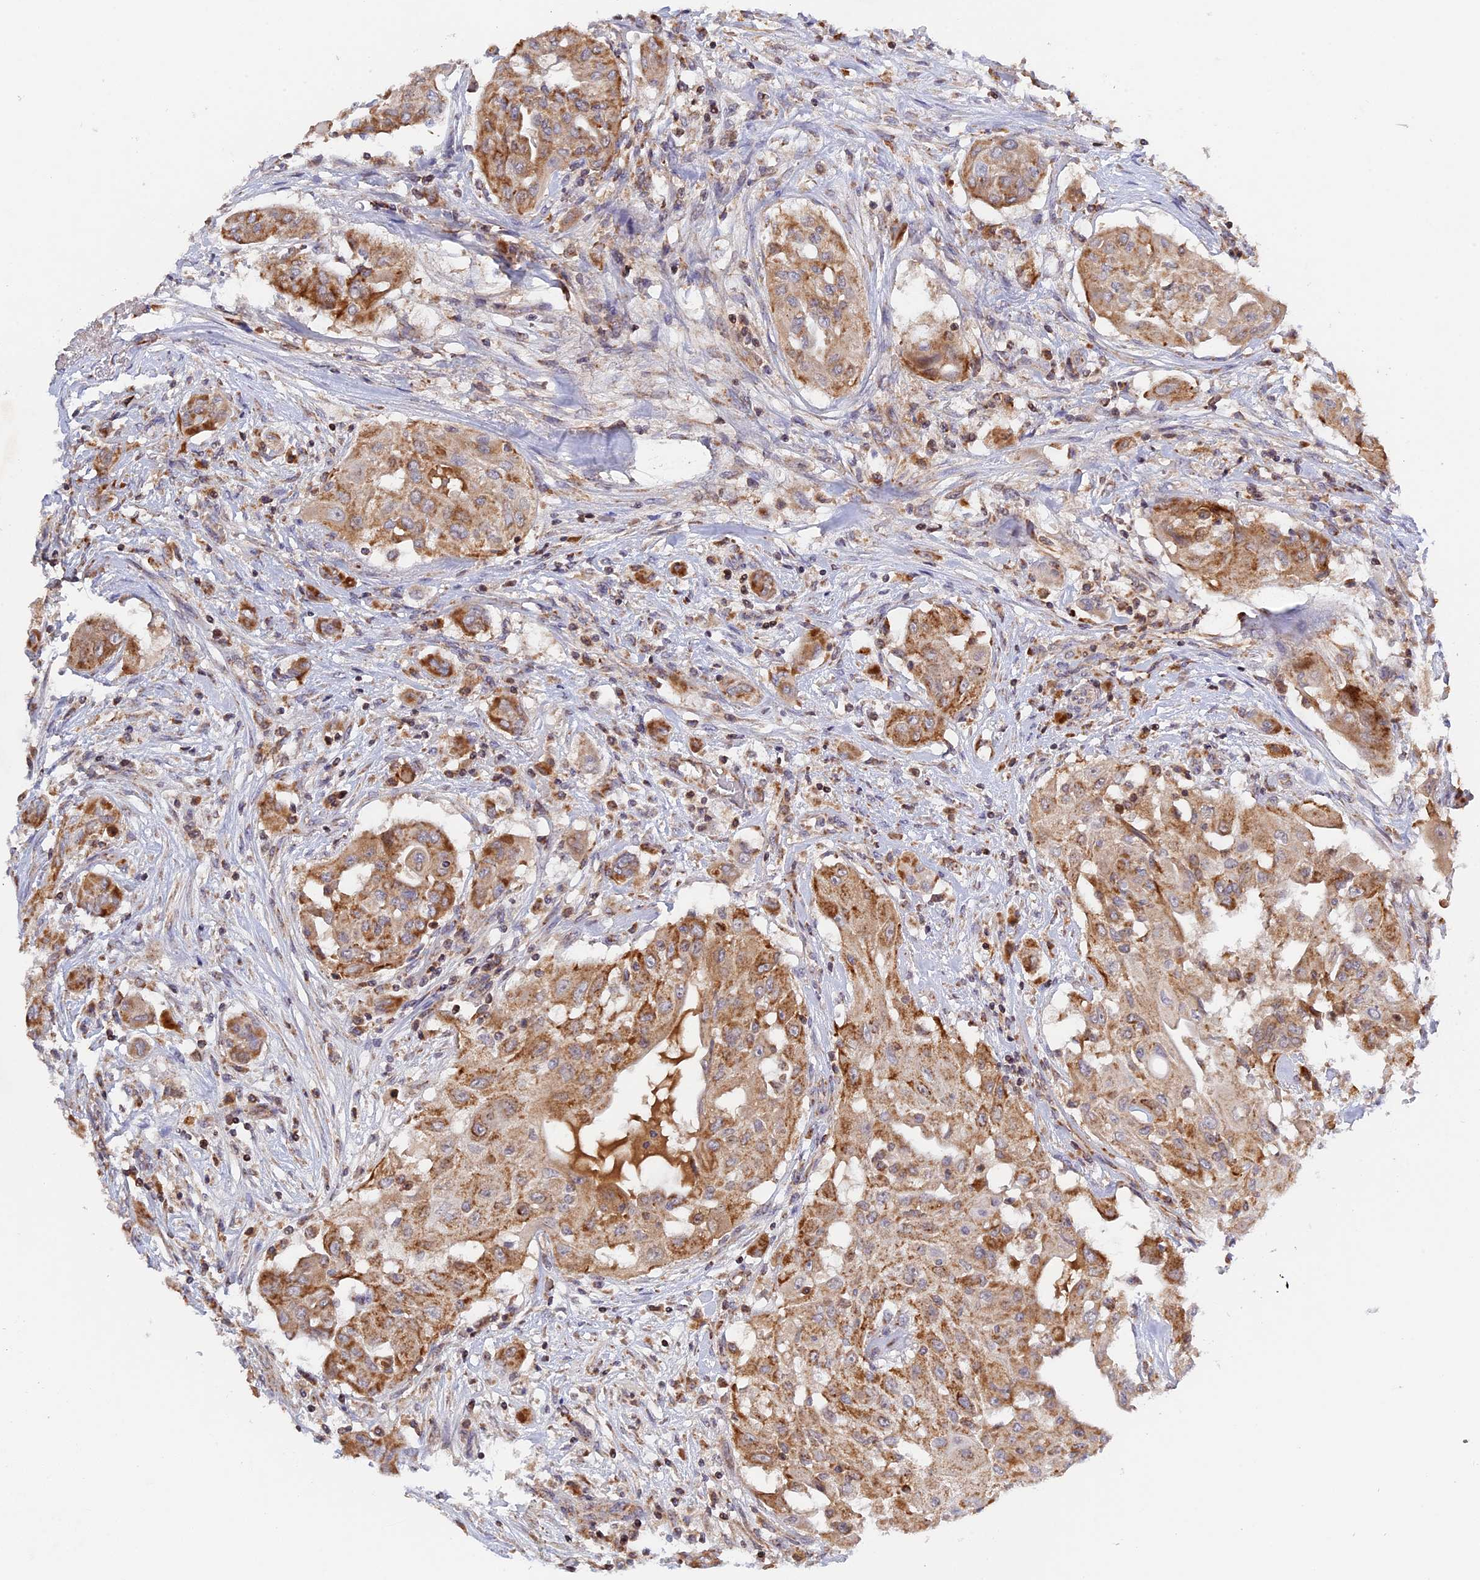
{"staining": {"intensity": "moderate", "quantity": ">75%", "location": "cytoplasmic/membranous"}, "tissue": "thyroid cancer", "cell_type": "Tumor cells", "image_type": "cancer", "snomed": [{"axis": "morphology", "description": "Papillary adenocarcinoma, NOS"}, {"axis": "topography", "description": "Thyroid gland"}], "caption": "High-magnification brightfield microscopy of thyroid cancer (papillary adenocarcinoma) stained with DAB (3,3'-diaminobenzidine) (brown) and counterstained with hematoxylin (blue). tumor cells exhibit moderate cytoplasmic/membranous staining is present in approximately>75% of cells.", "gene": "MPV17L", "patient": {"sex": "female", "age": 59}}